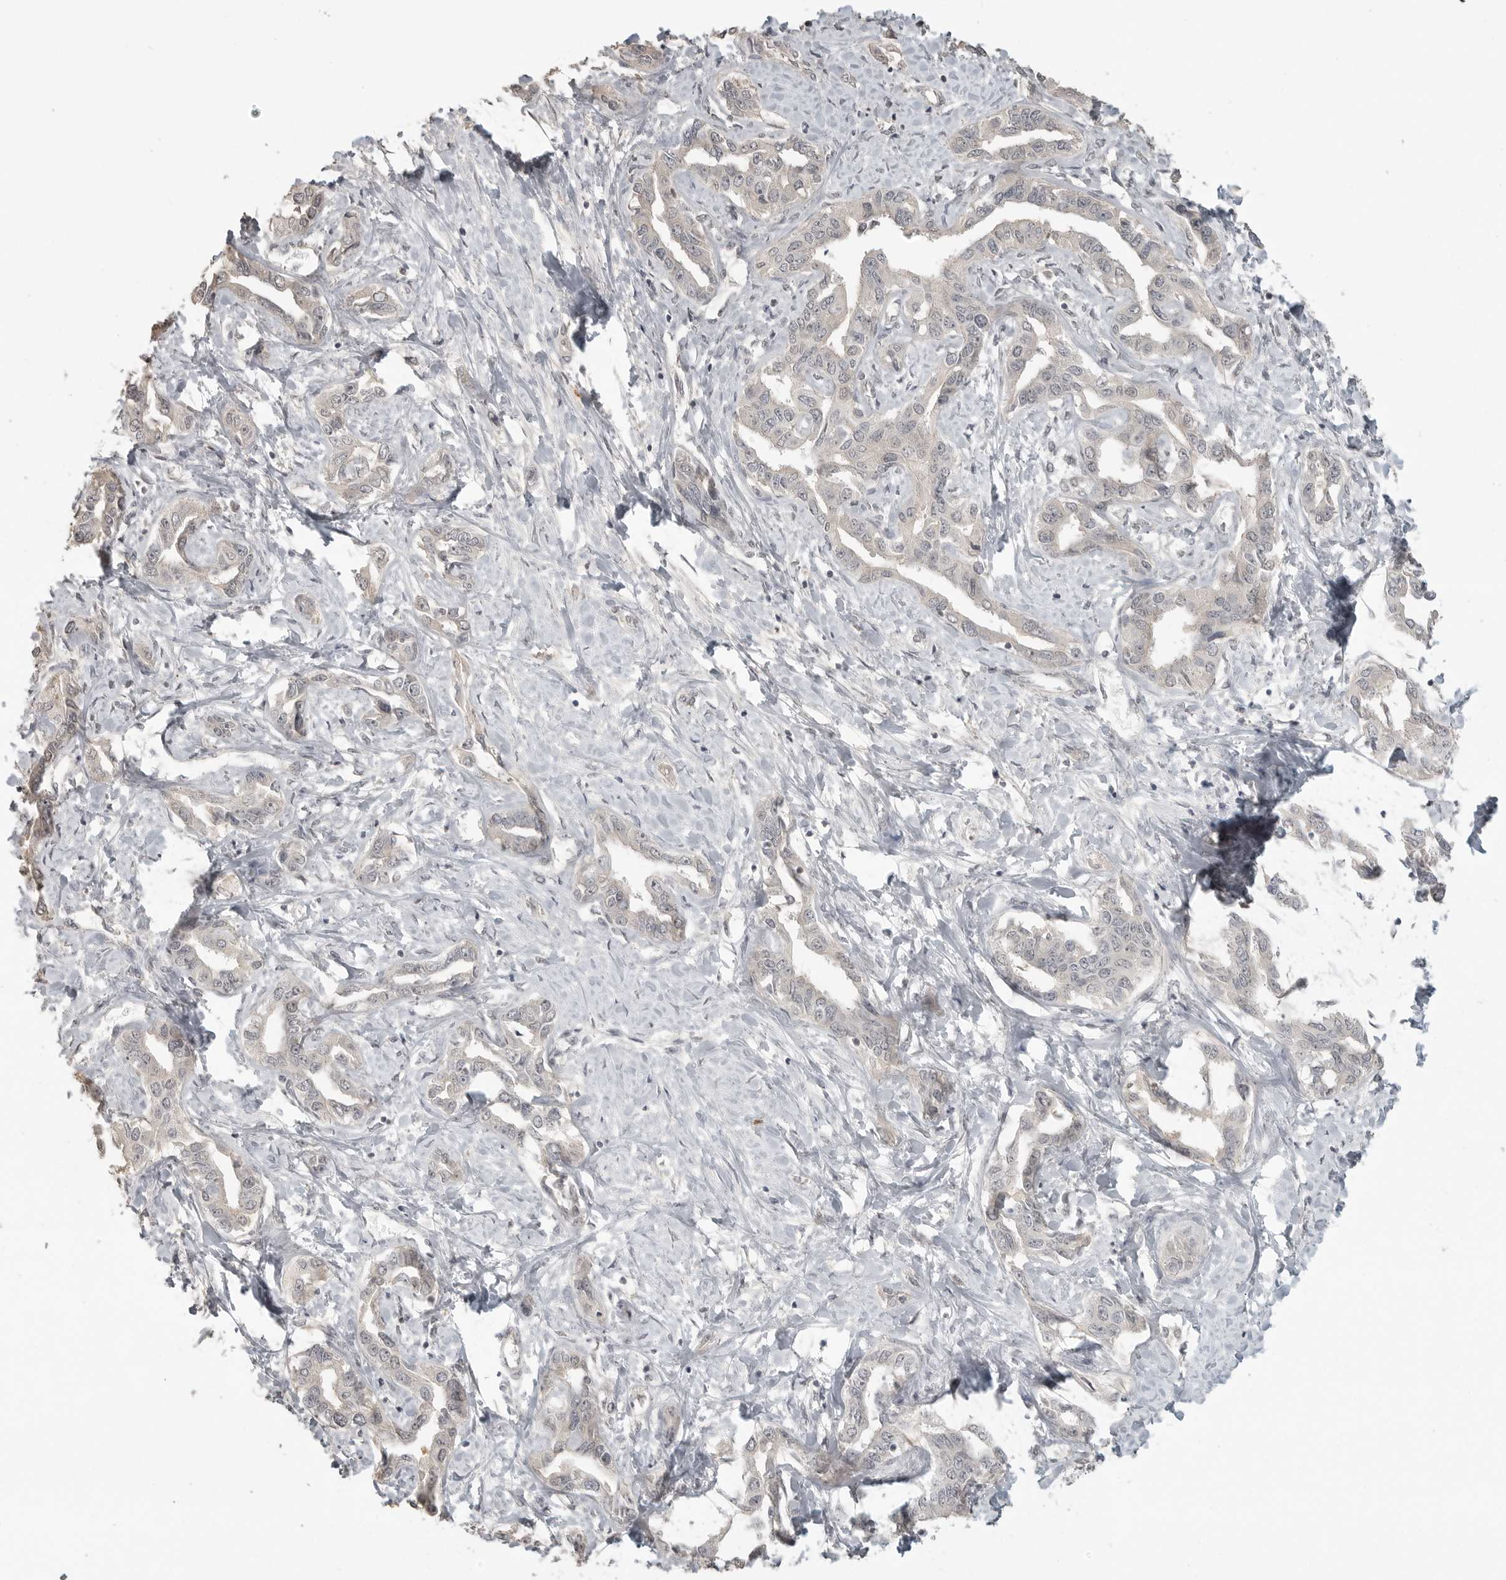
{"staining": {"intensity": "weak", "quantity": "<25%", "location": "cytoplasmic/membranous"}, "tissue": "liver cancer", "cell_type": "Tumor cells", "image_type": "cancer", "snomed": [{"axis": "morphology", "description": "Cholangiocarcinoma"}, {"axis": "topography", "description": "Liver"}], "caption": "Immunohistochemistry of human liver cholangiocarcinoma demonstrates no staining in tumor cells. Brightfield microscopy of IHC stained with DAB (3,3'-diaminobenzidine) (brown) and hematoxylin (blue), captured at high magnification.", "gene": "SMG8", "patient": {"sex": "male", "age": 59}}